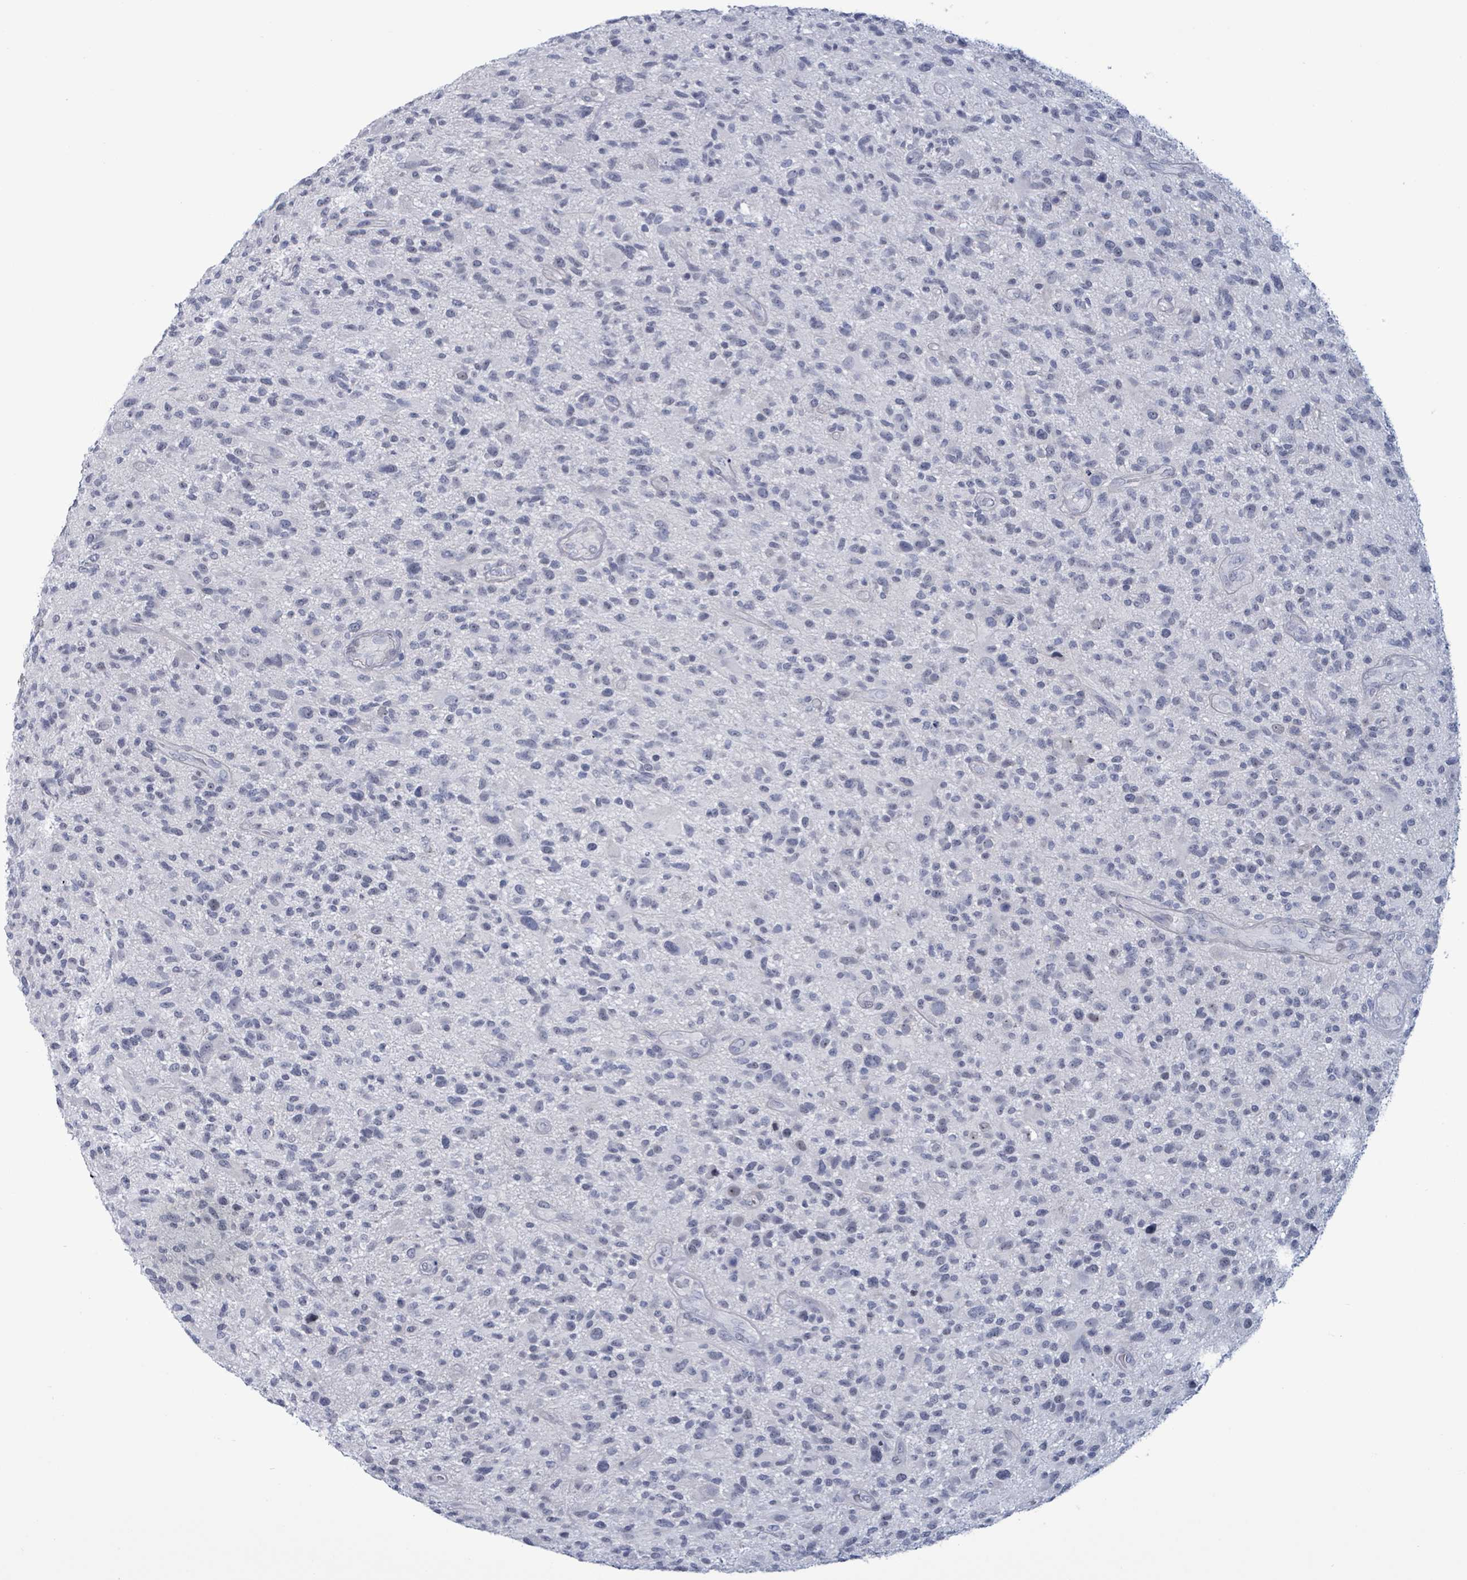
{"staining": {"intensity": "negative", "quantity": "none", "location": "none"}, "tissue": "glioma", "cell_type": "Tumor cells", "image_type": "cancer", "snomed": [{"axis": "morphology", "description": "Glioma, malignant, High grade"}, {"axis": "topography", "description": "Brain"}], "caption": "Image shows no significant protein expression in tumor cells of malignant glioma (high-grade).", "gene": "ZNF771", "patient": {"sex": "male", "age": 47}}